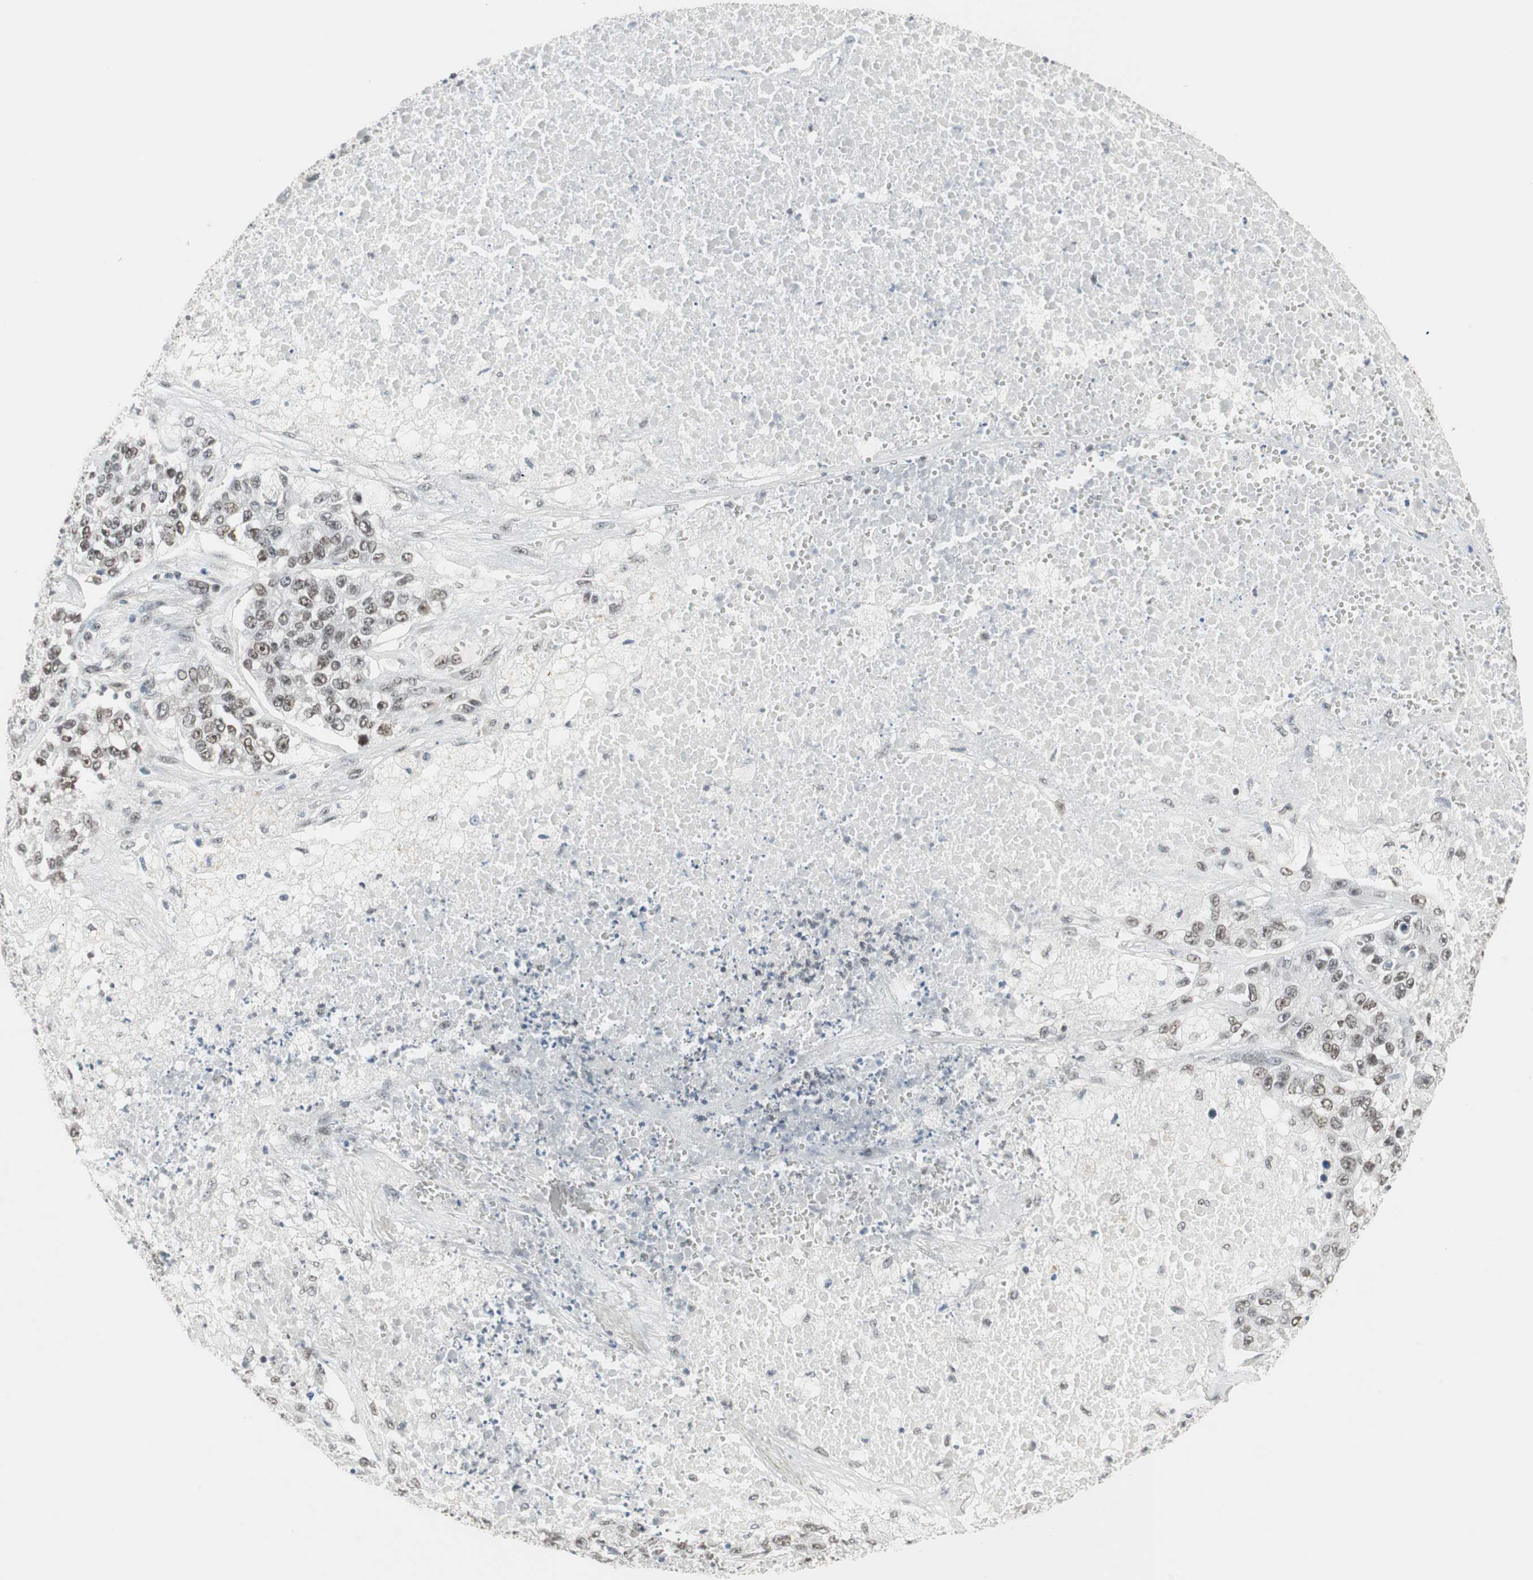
{"staining": {"intensity": "weak", "quantity": "<25%", "location": "nuclear"}, "tissue": "lung cancer", "cell_type": "Tumor cells", "image_type": "cancer", "snomed": [{"axis": "morphology", "description": "Adenocarcinoma, NOS"}, {"axis": "topography", "description": "Lung"}], "caption": "Tumor cells are negative for protein expression in human adenocarcinoma (lung).", "gene": "RTF1", "patient": {"sex": "male", "age": 49}}